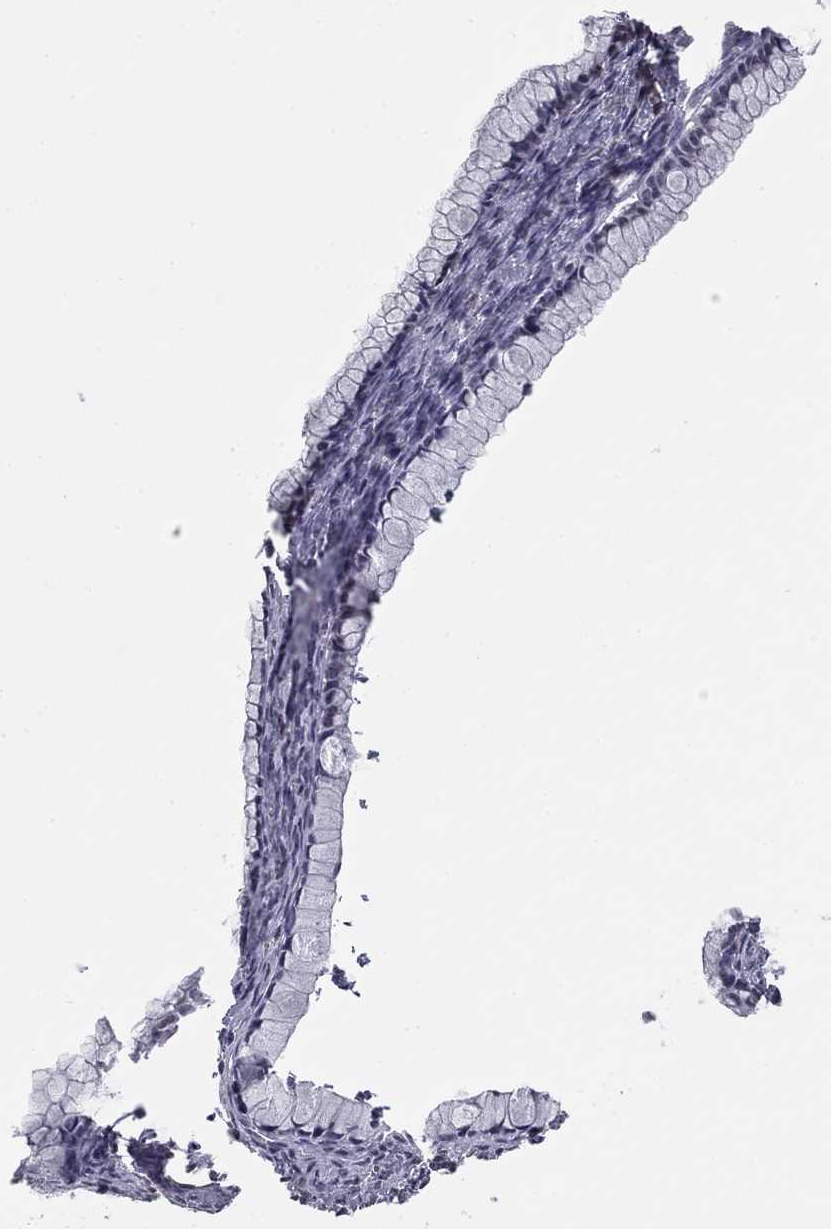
{"staining": {"intensity": "negative", "quantity": "none", "location": "none"}, "tissue": "ovarian cancer", "cell_type": "Tumor cells", "image_type": "cancer", "snomed": [{"axis": "morphology", "description": "Cystadenocarcinoma, mucinous, NOS"}, {"axis": "topography", "description": "Ovary"}], "caption": "Ovarian cancer (mucinous cystadenocarcinoma) was stained to show a protein in brown. There is no significant expression in tumor cells.", "gene": "PLCB2", "patient": {"sex": "female", "age": 41}}